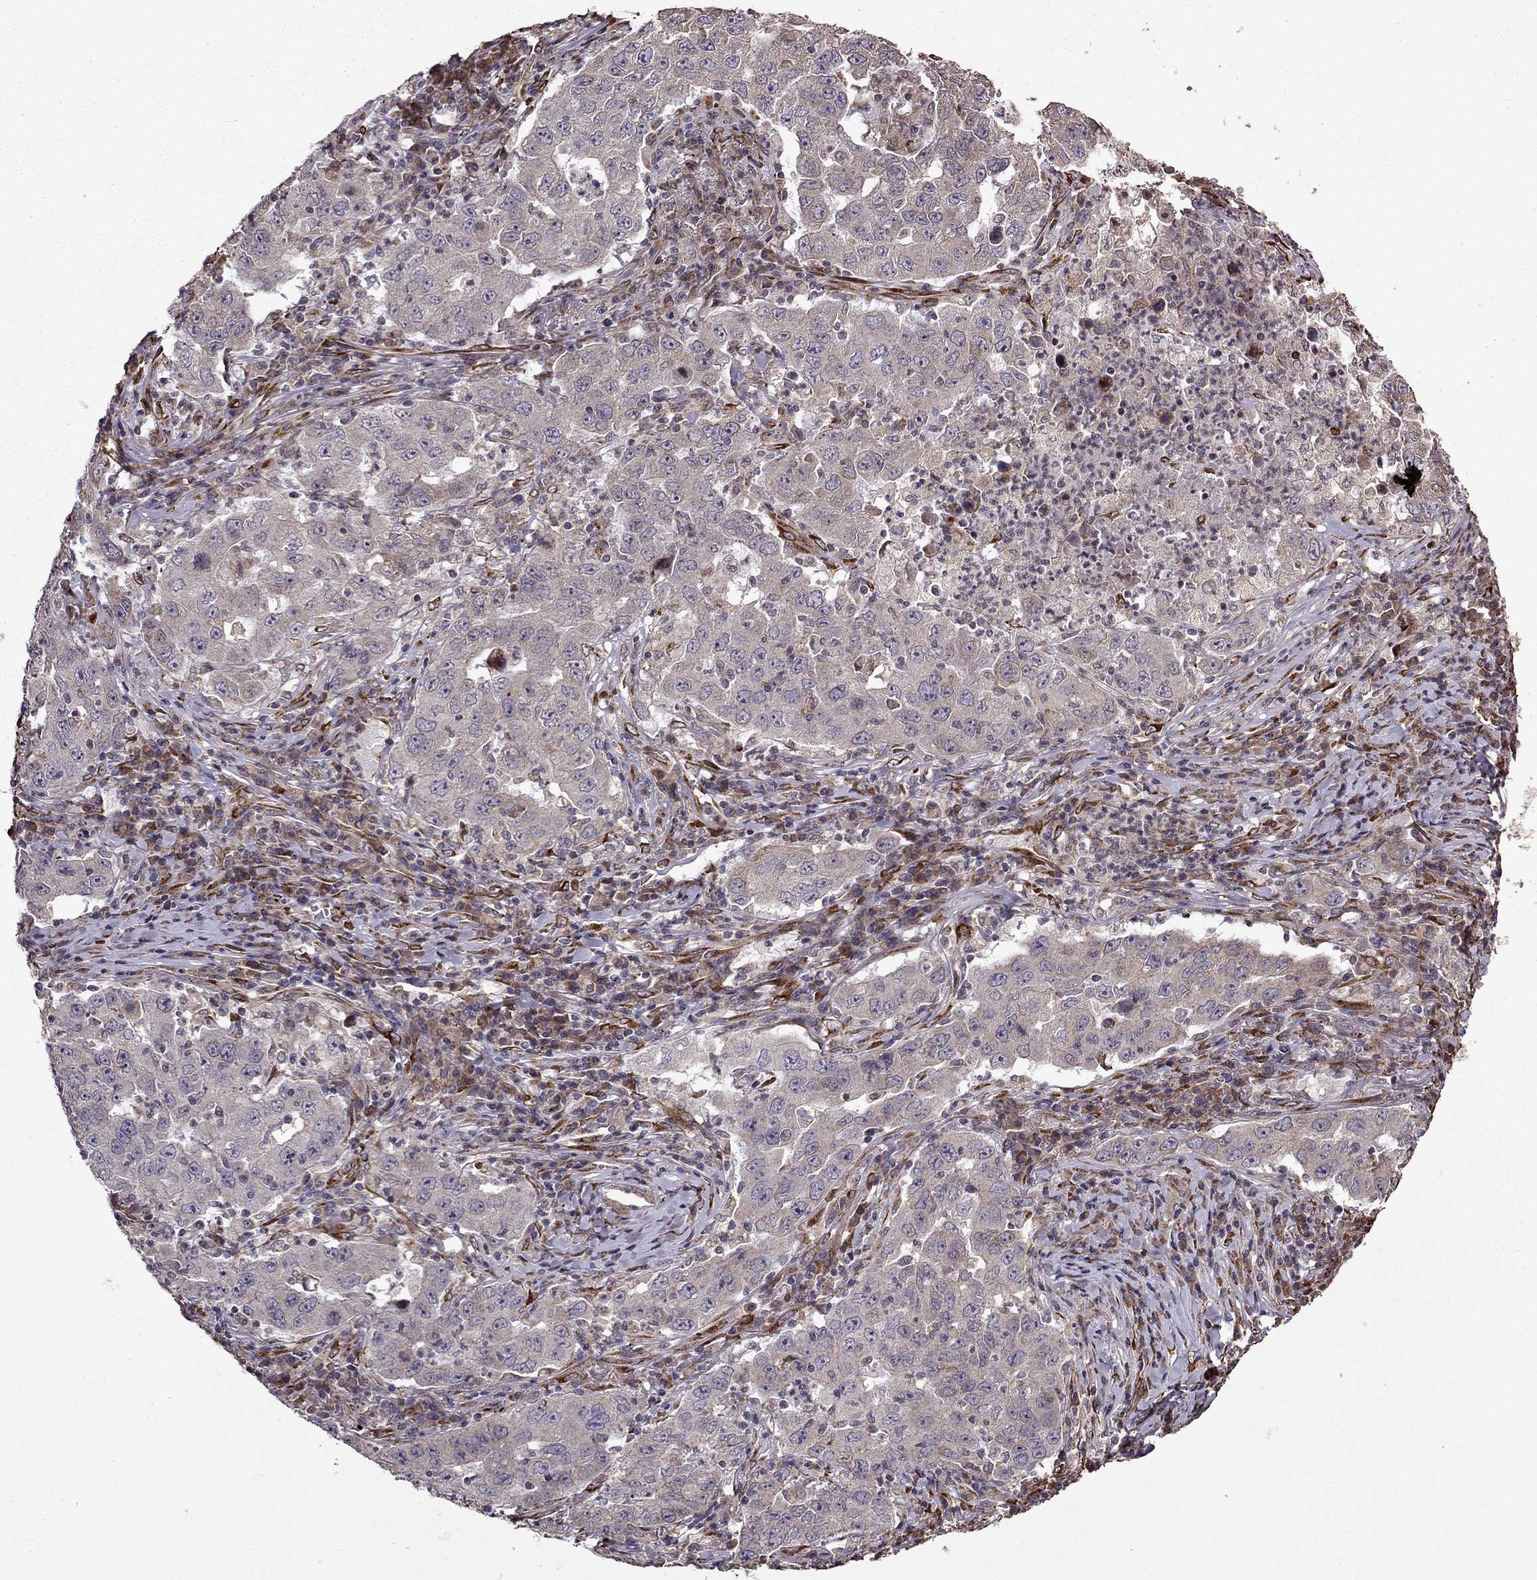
{"staining": {"intensity": "weak", "quantity": "<25%", "location": "cytoplasmic/membranous"}, "tissue": "lung cancer", "cell_type": "Tumor cells", "image_type": "cancer", "snomed": [{"axis": "morphology", "description": "Adenocarcinoma, NOS"}, {"axis": "topography", "description": "Lung"}], "caption": "Immunohistochemical staining of human lung cancer (adenocarcinoma) shows no significant staining in tumor cells.", "gene": "IKBIP", "patient": {"sex": "male", "age": 73}}